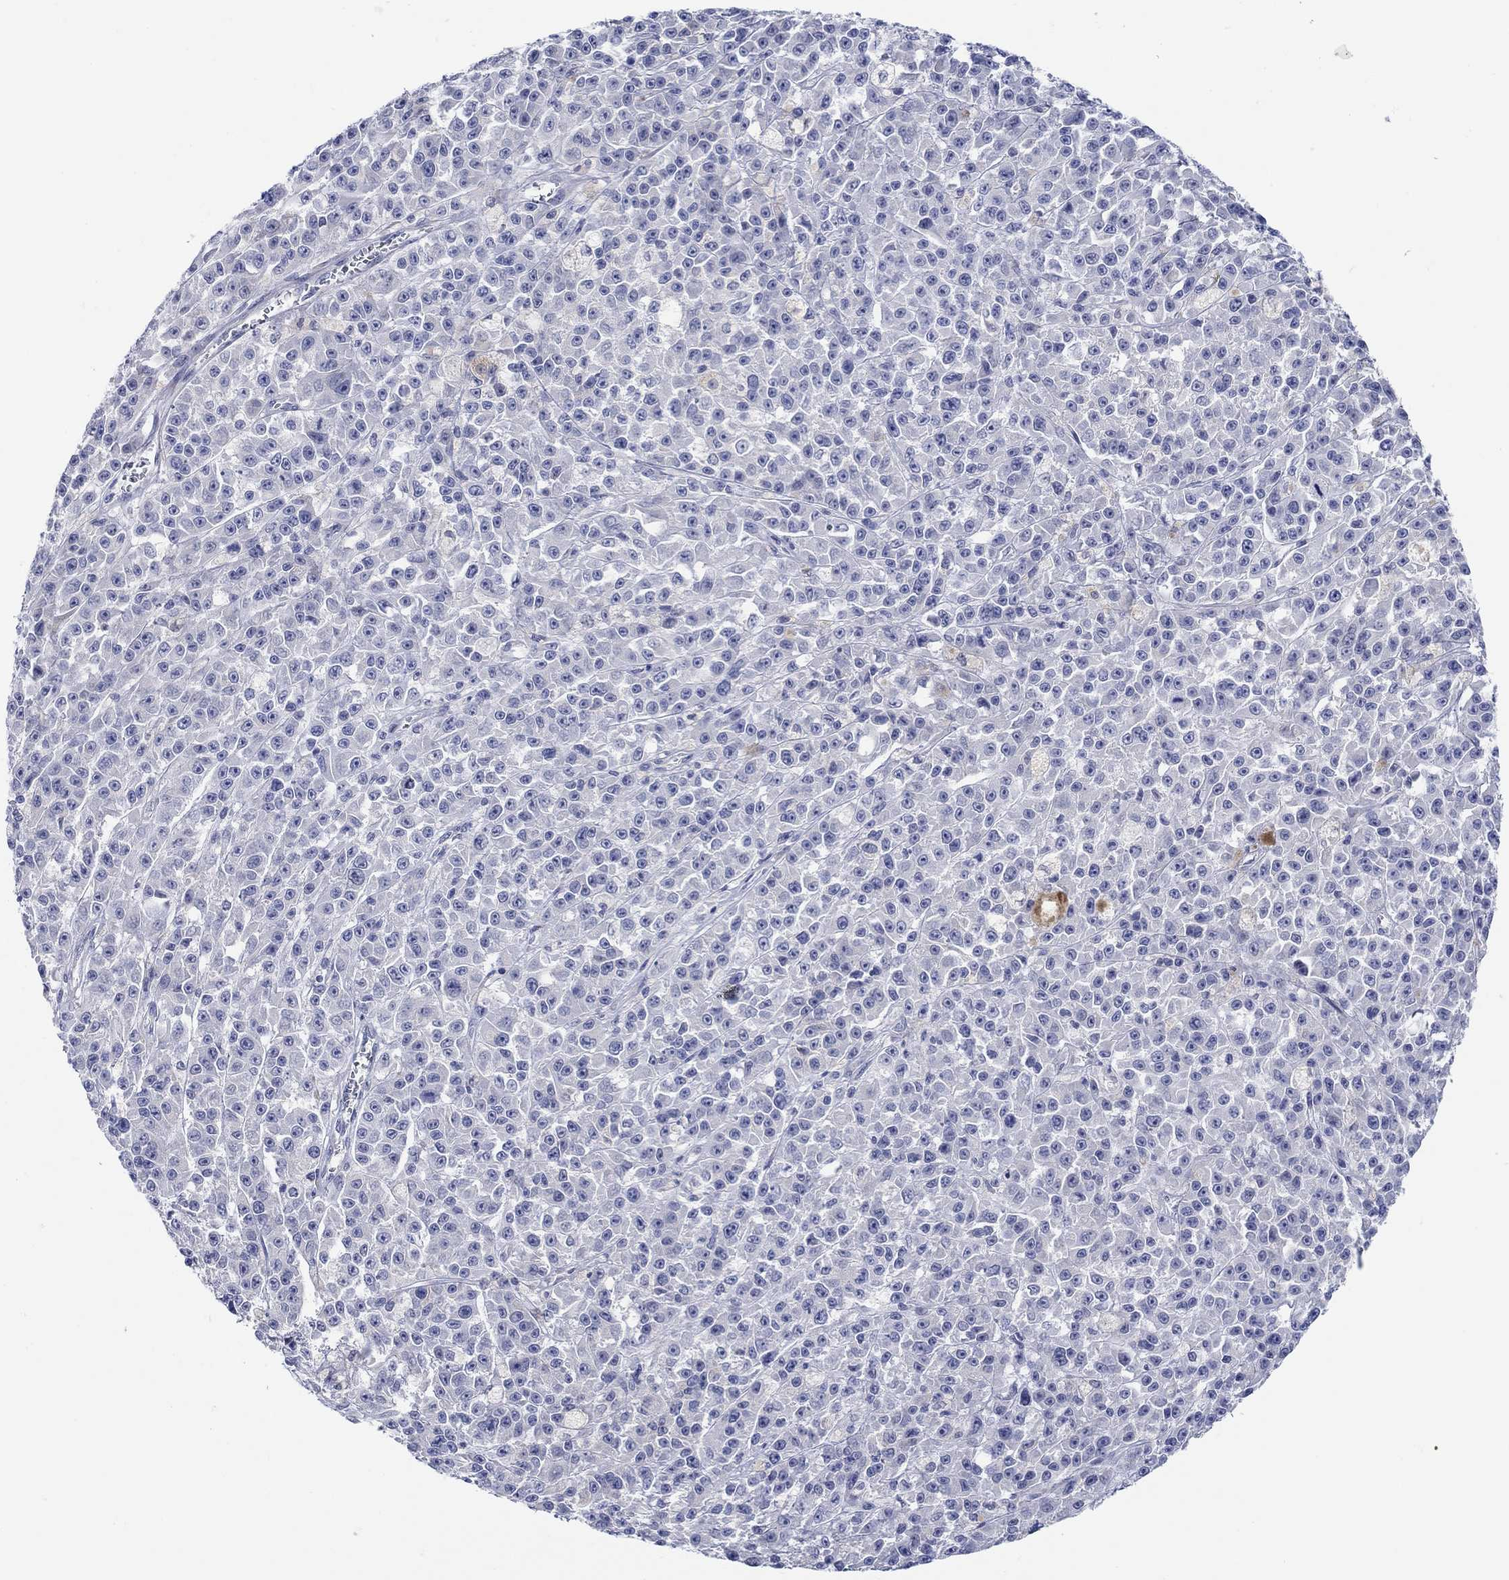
{"staining": {"intensity": "negative", "quantity": "none", "location": "none"}, "tissue": "melanoma", "cell_type": "Tumor cells", "image_type": "cancer", "snomed": [{"axis": "morphology", "description": "Malignant melanoma, NOS"}, {"axis": "topography", "description": "Skin"}], "caption": "Melanoma was stained to show a protein in brown. There is no significant staining in tumor cells.", "gene": "KRT222", "patient": {"sex": "female", "age": 58}}